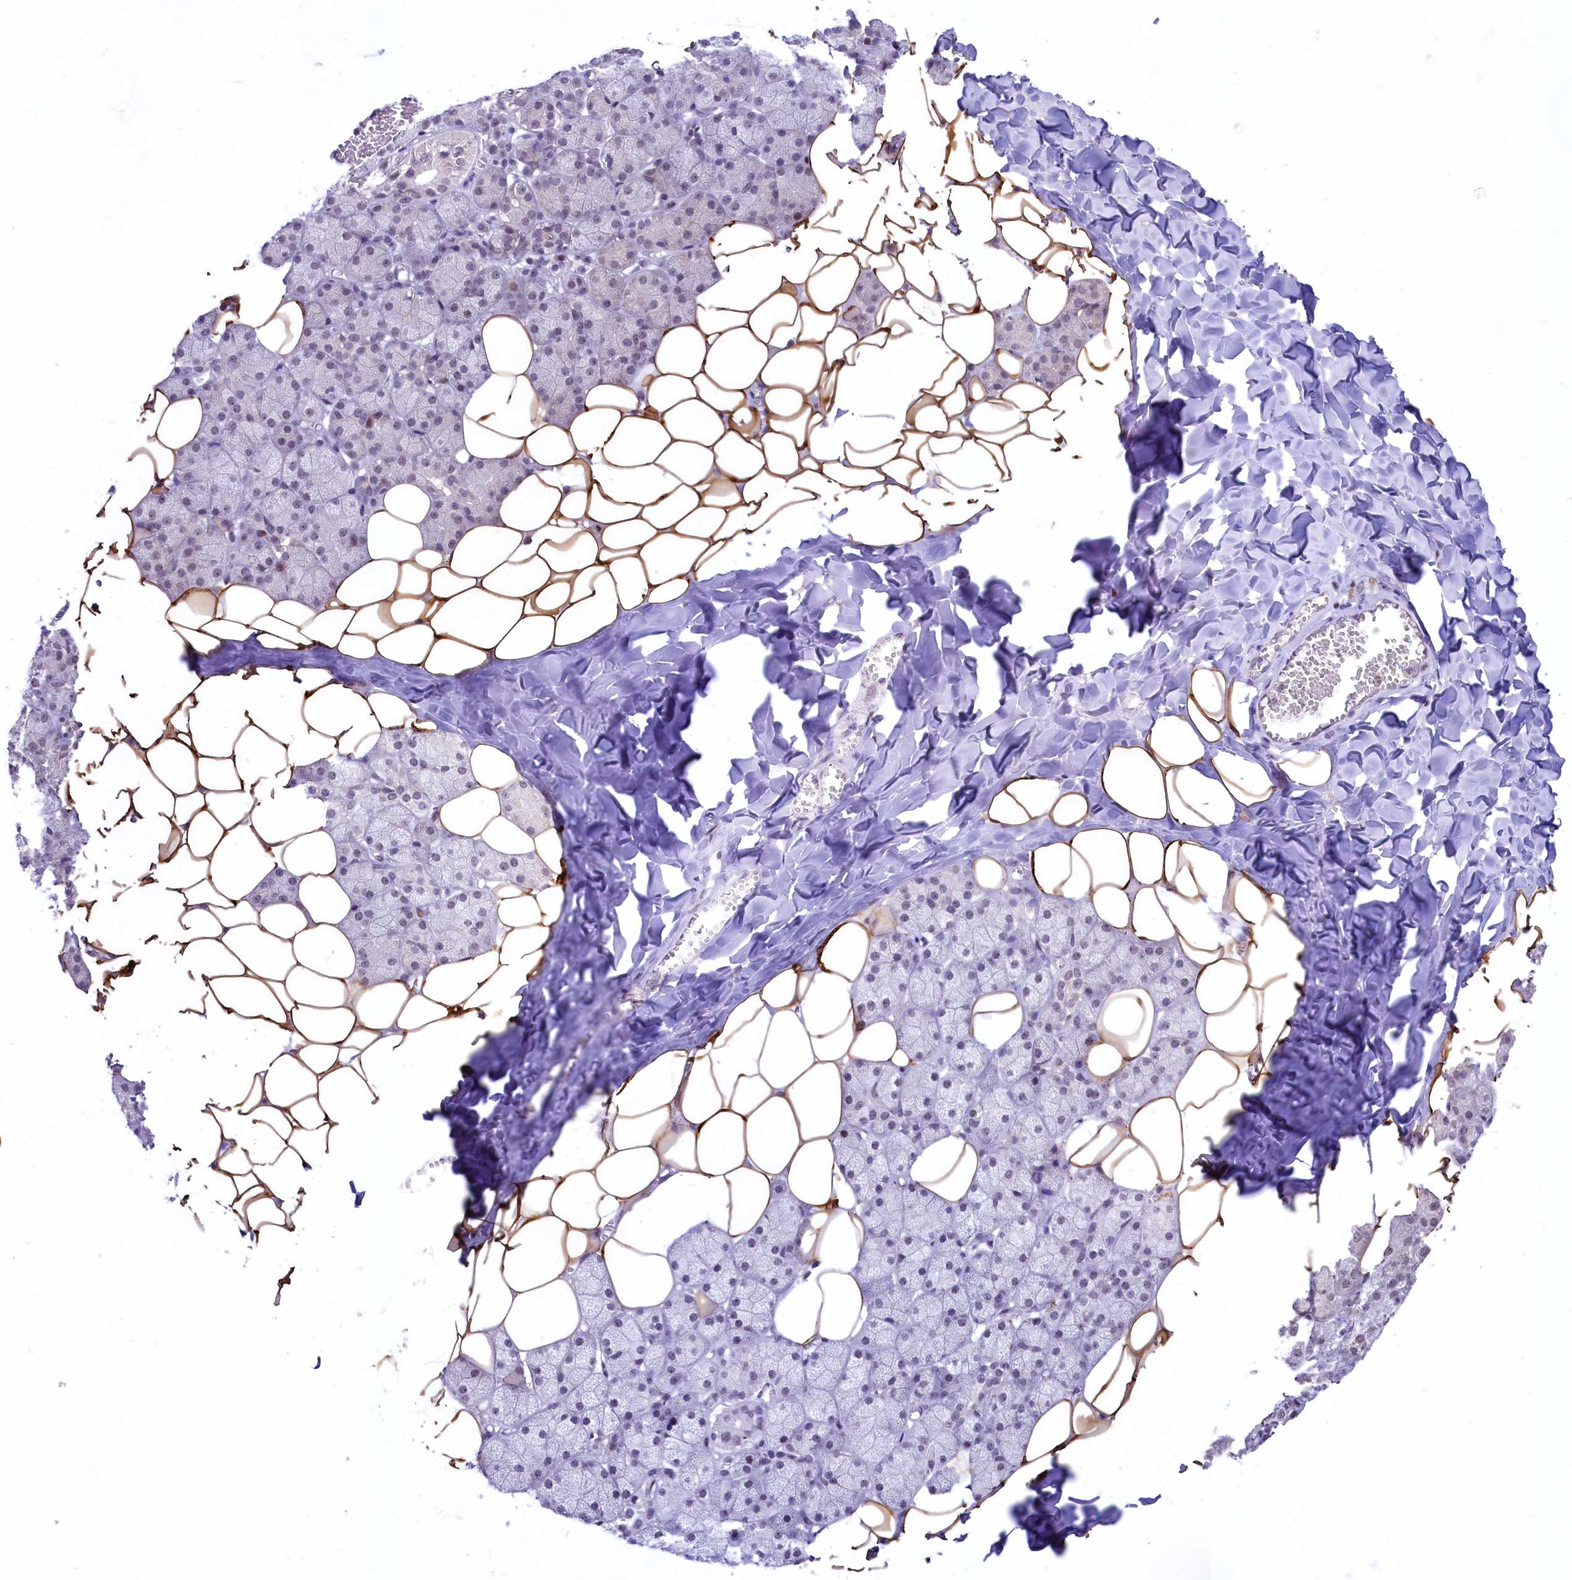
{"staining": {"intensity": "weak", "quantity": "<25%", "location": "nuclear"}, "tissue": "salivary gland", "cell_type": "Glandular cells", "image_type": "normal", "snomed": [{"axis": "morphology", "description": "Normal tissue, NOS"}, {"axis": "topography", "description": "Salivary gland"}], "caption": "Image shows no significant protein expression in glandular cells of normal salivary gland. The staining is performed using DAB (3,3'-diaminobenzidine) brown chromogen with nuclei counter-stained in using hematoxylin.", "gene": "ANKS3", "patient": {"sex": "female", "age": 33}}